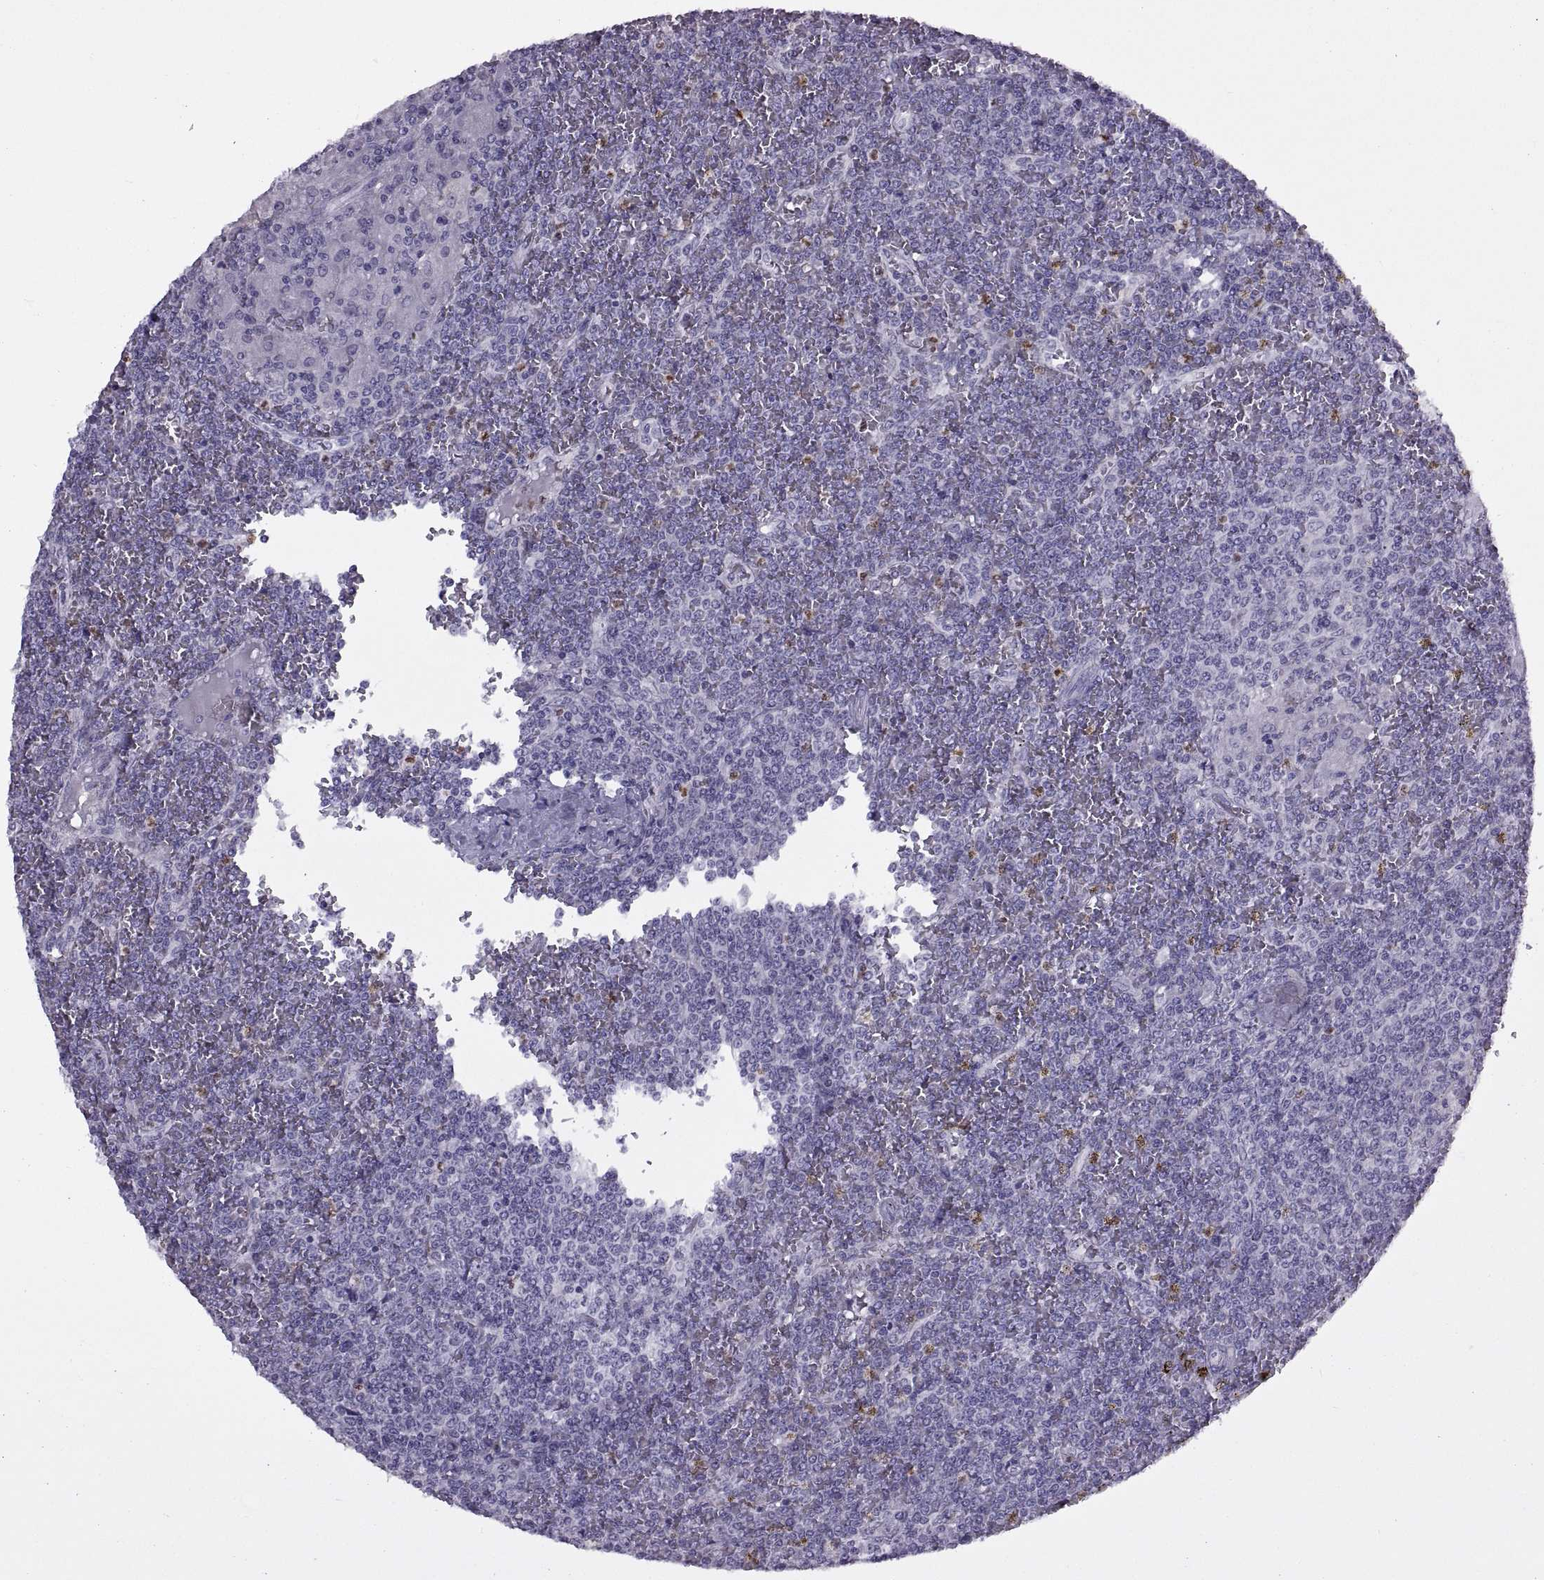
{"staining": {"intensity": "negative", "quantity": "none", "location": "none"}, "tissue": "lymphoma", "cell_type": "Tumor cells", "image_type": "cancer", "snomed": [{"axis": "morphology", "description": "Malignant lymphoma, non-Hodgkin's type, Low grade"}, {"axis": "topography", "description": "Spleen"}], "caption": "Immunohistochemistry micrograph of lymphoma stained for a protein (brown), which reveals no expression in tumor cells. (DAB IHC, high magnification).", "gene": "ASIC2", "patient": {"sex": "female", "age": 19}}